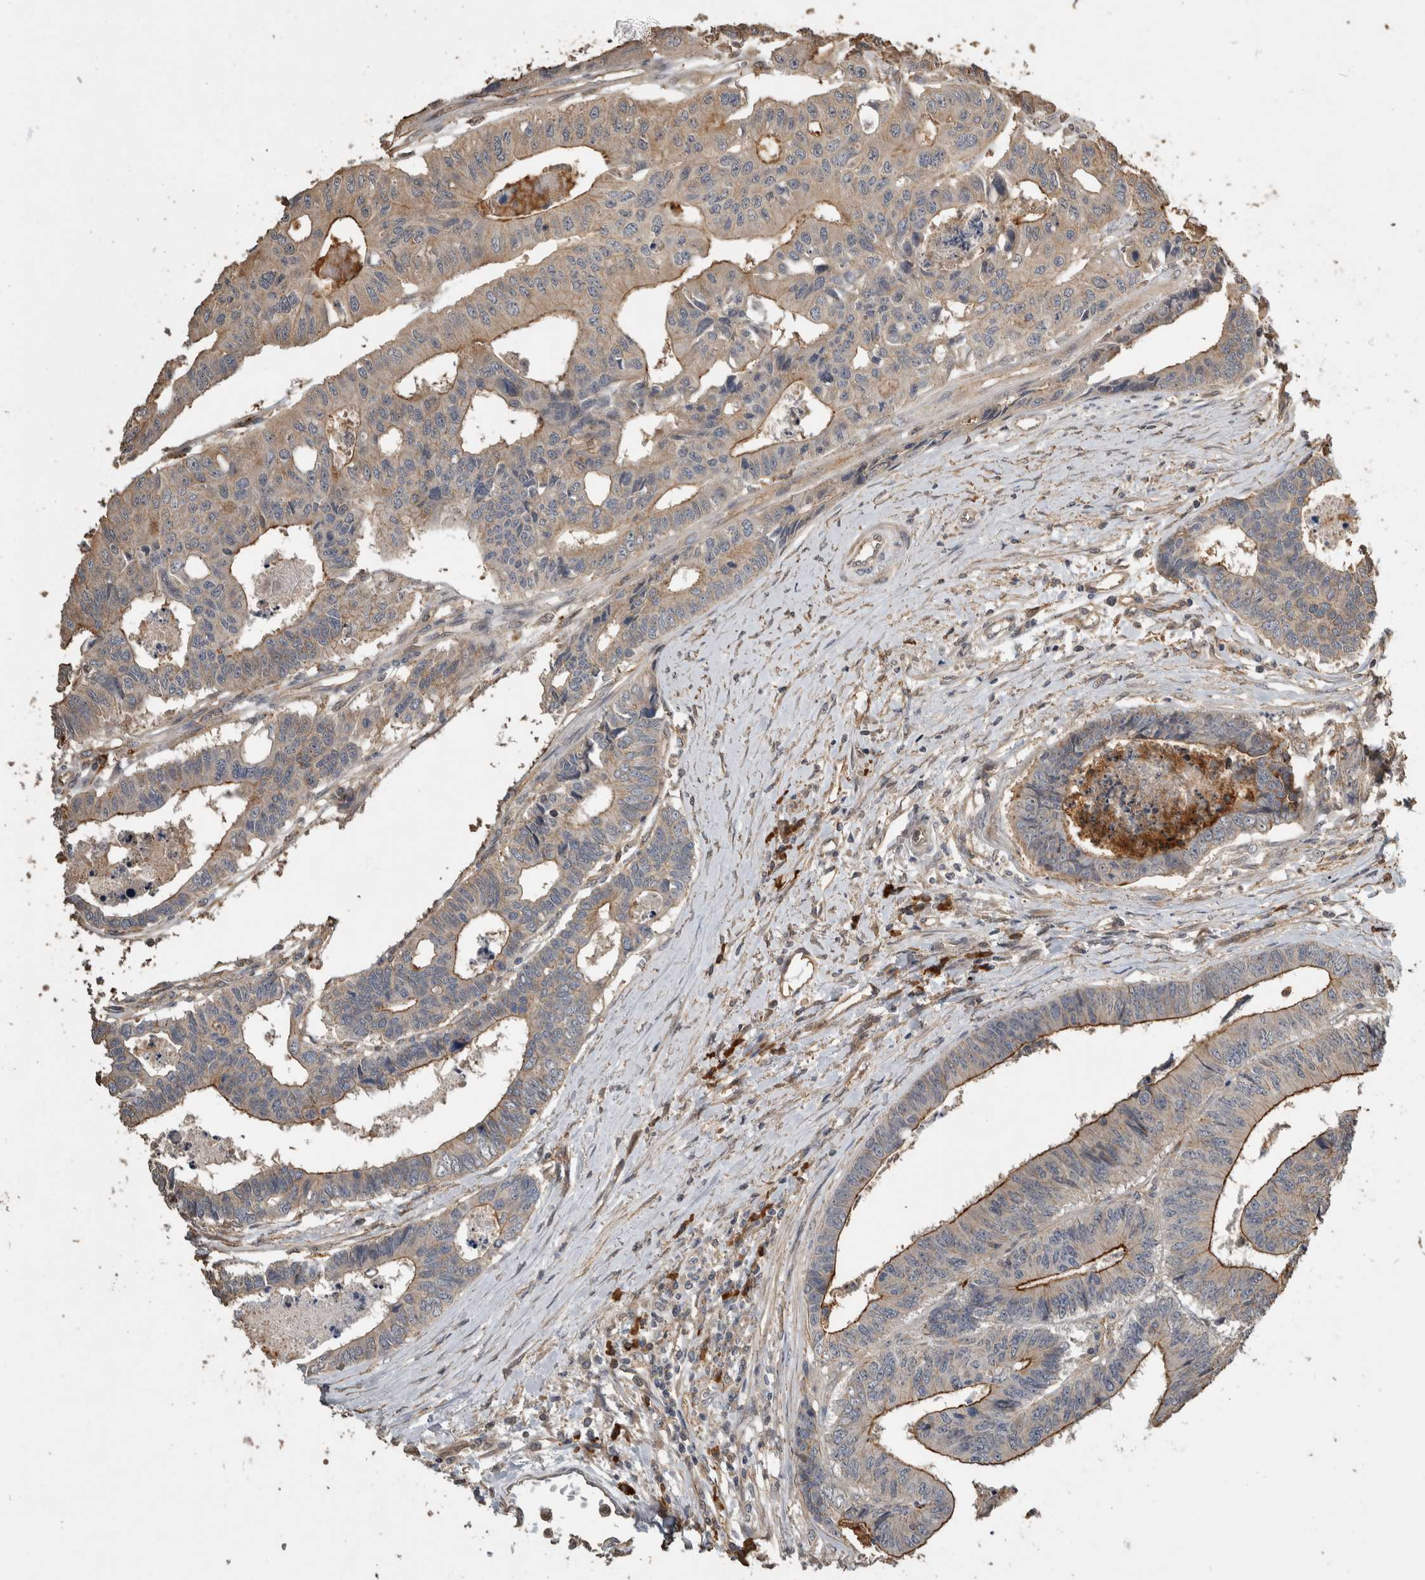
{"staining": {"intensity": "moderate", "quantity": "25%-75%", "location": "cytoplasmic/membranous"}, "tissue": "colorectal cancer", "cell_type": "Tumor cells", "image_type": "cancer", "snomed": [{"axis": "morphology", "description": "Adenocarcinoma, NOS"}, {"axis": "topography", "description": "Rectum"}], "caption": "Colorectal cancer (adenocarcinoma) was stained to show a protein in brown. There is medium levels of moderate cytoplasmic/membranous staining in approximately 25%-75% of tumor cells.", "gene": "RHPN1", "patient": {"sex": "male", "age": 84}}